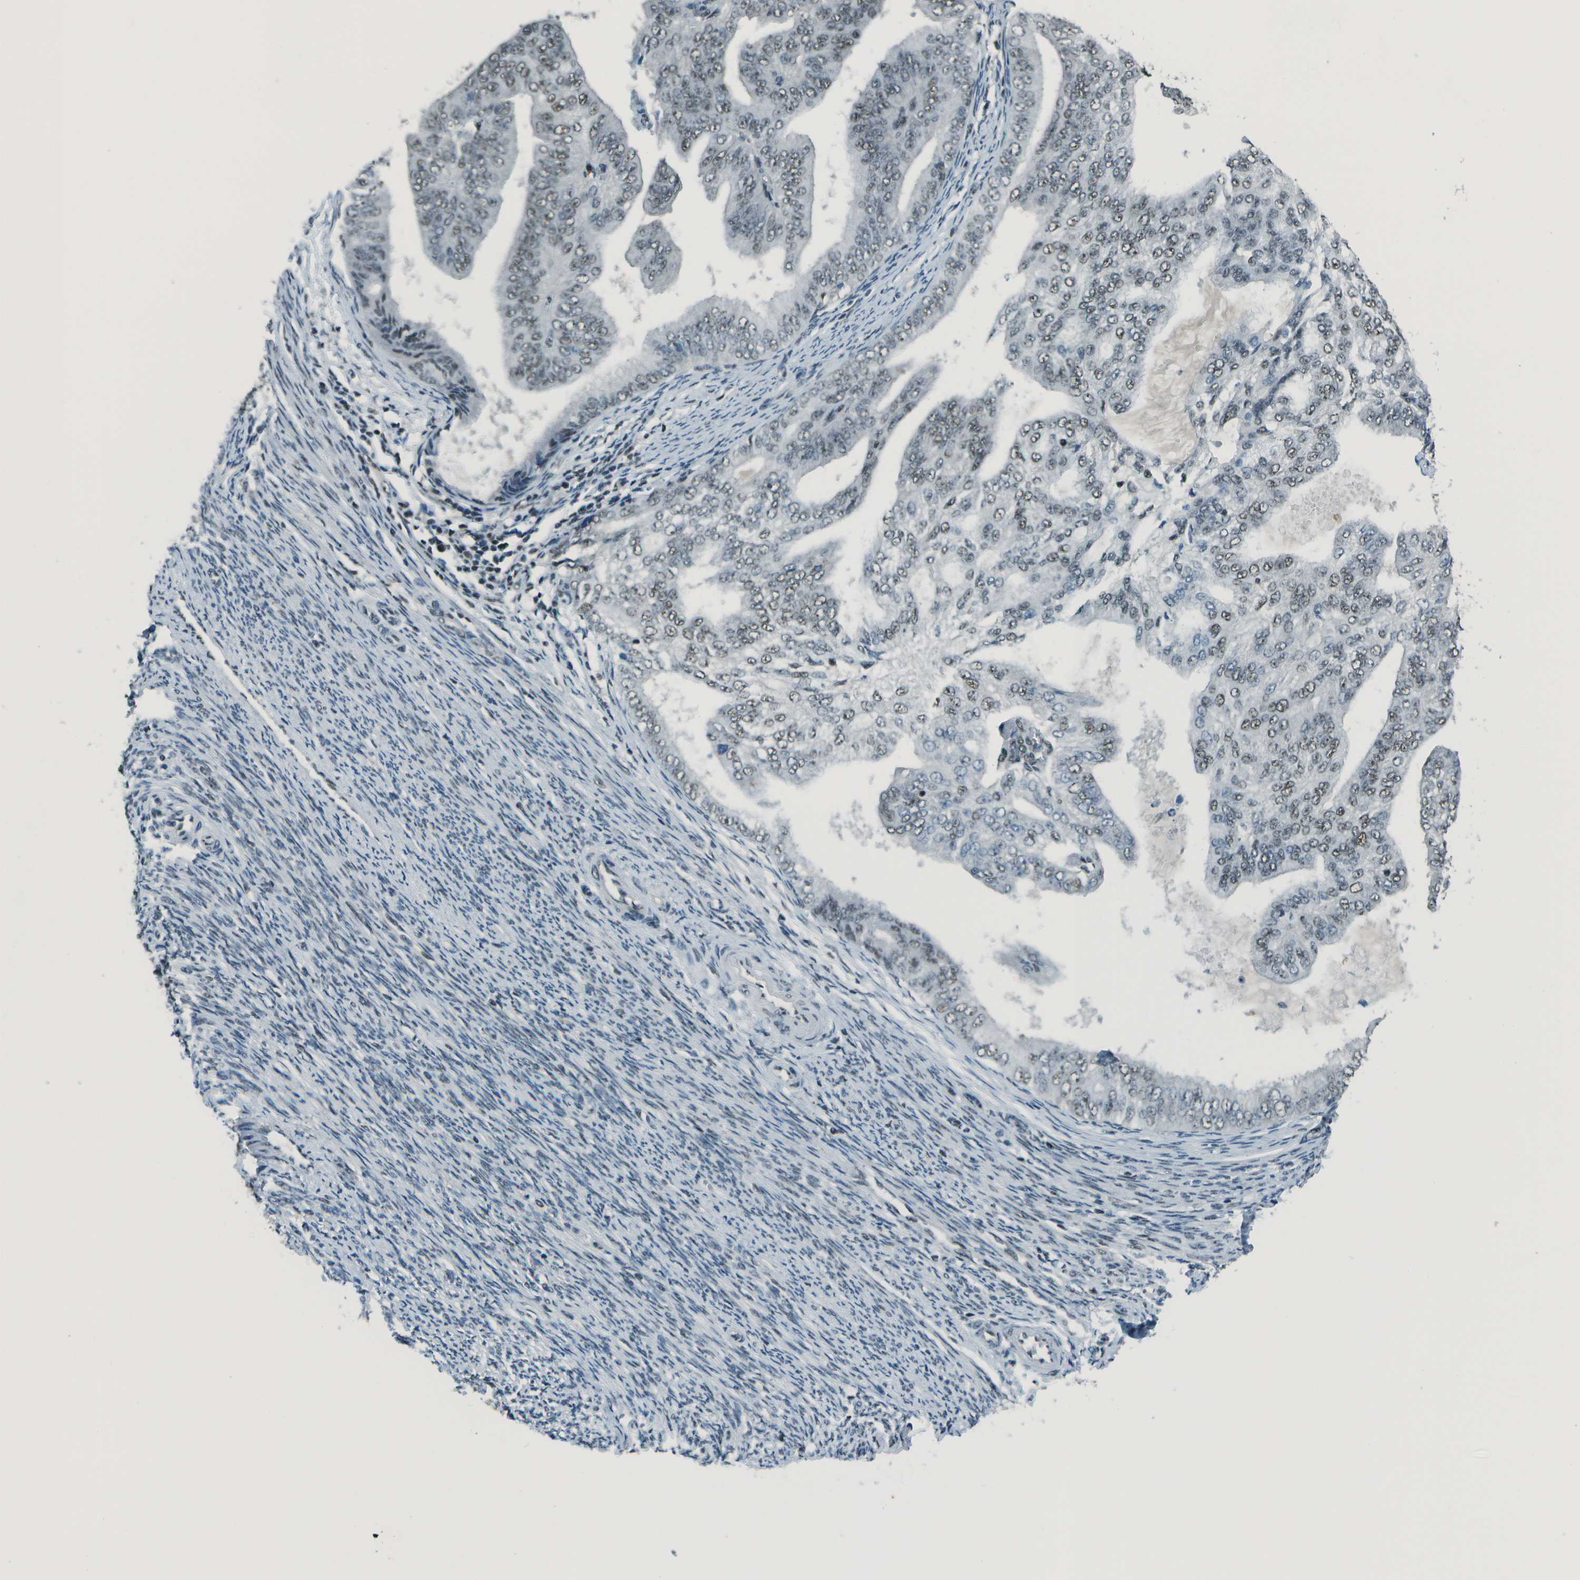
{"staining": {"intensity": "weak", "quantity": ">75%", "location": "nuclear"}, "tissue": "endometrial cancer", "cell_type": "Tumor cells", "image_type": "cancer", "snomed": [{"axis": "morphology", "description": "Adenocarcinoma, NOS"}, {"axis": "topography", "description": "Endometrium"}], "caption": "DAB (3,3'-diaminobenzidine) immunohistochemical staining of human endometrial cancer (adenocarcinoma) exhibits weak nuclear protein staining in approximately >75% of tumor cells.", "gene": "DEPDC1", "patient": {"sex": "female", "age": 58}}